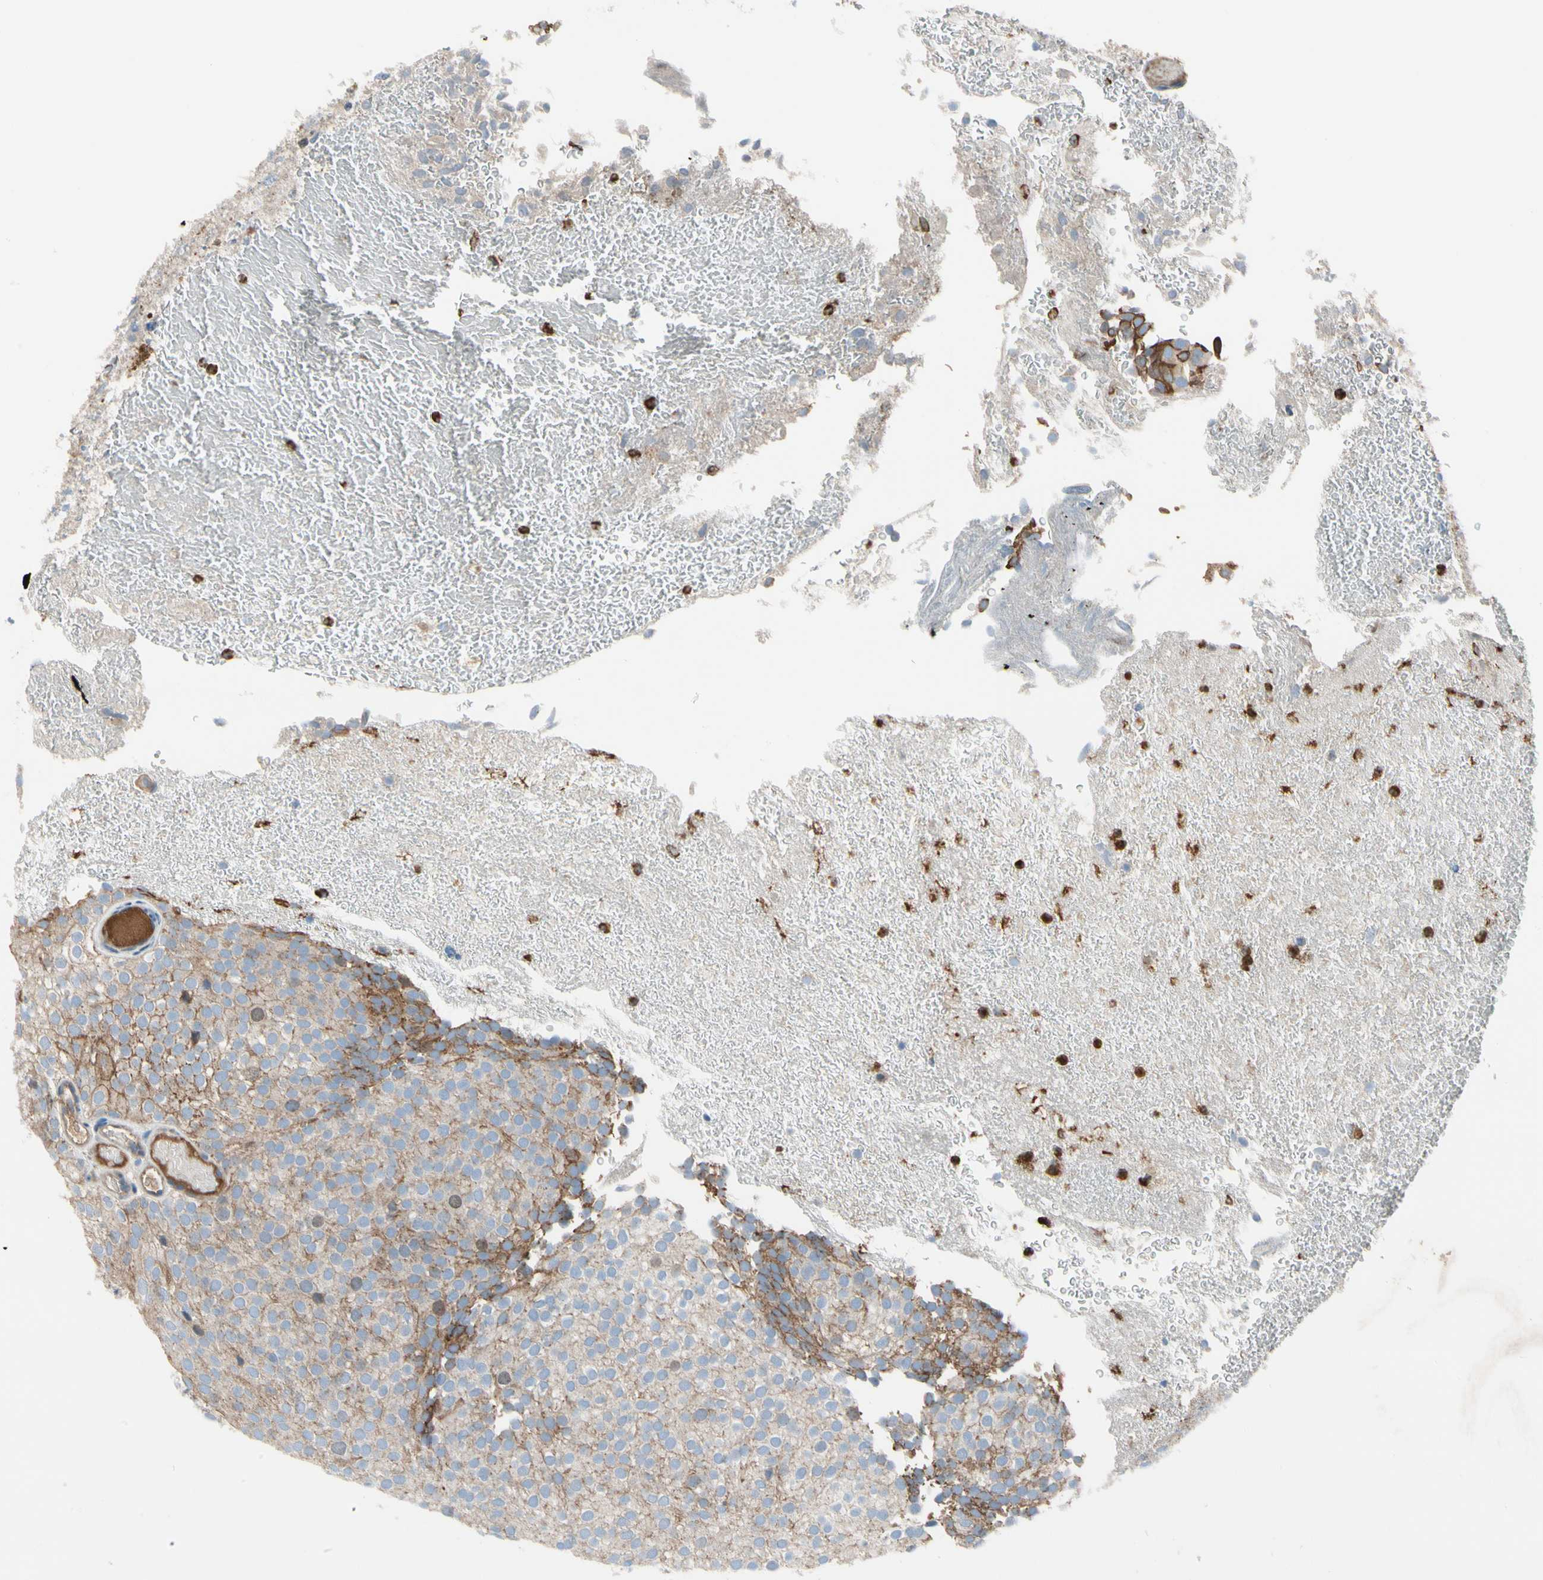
{"staining": {"intensity": "moderate", "quantity": ">75%", "location": "cytoplasmic/membranous"}, "tissue": "urothelial cancer", "cell_type": "Tumor cells", "image_type": "cancer", "snomed": [{"axis": "morphology", "description": "Urothelial carcinoma, Low grade"}, {"axis": "topography", "description": "Urinary bladder"}], "caption": "This micrograph displays IHC staining of urothelial cancer, with medium moderate cytoplasmic/membranous expression in approximately >75% of tumor cells.", "gene": "HJURP", "patient": {"sex": "male", "age": 78}}